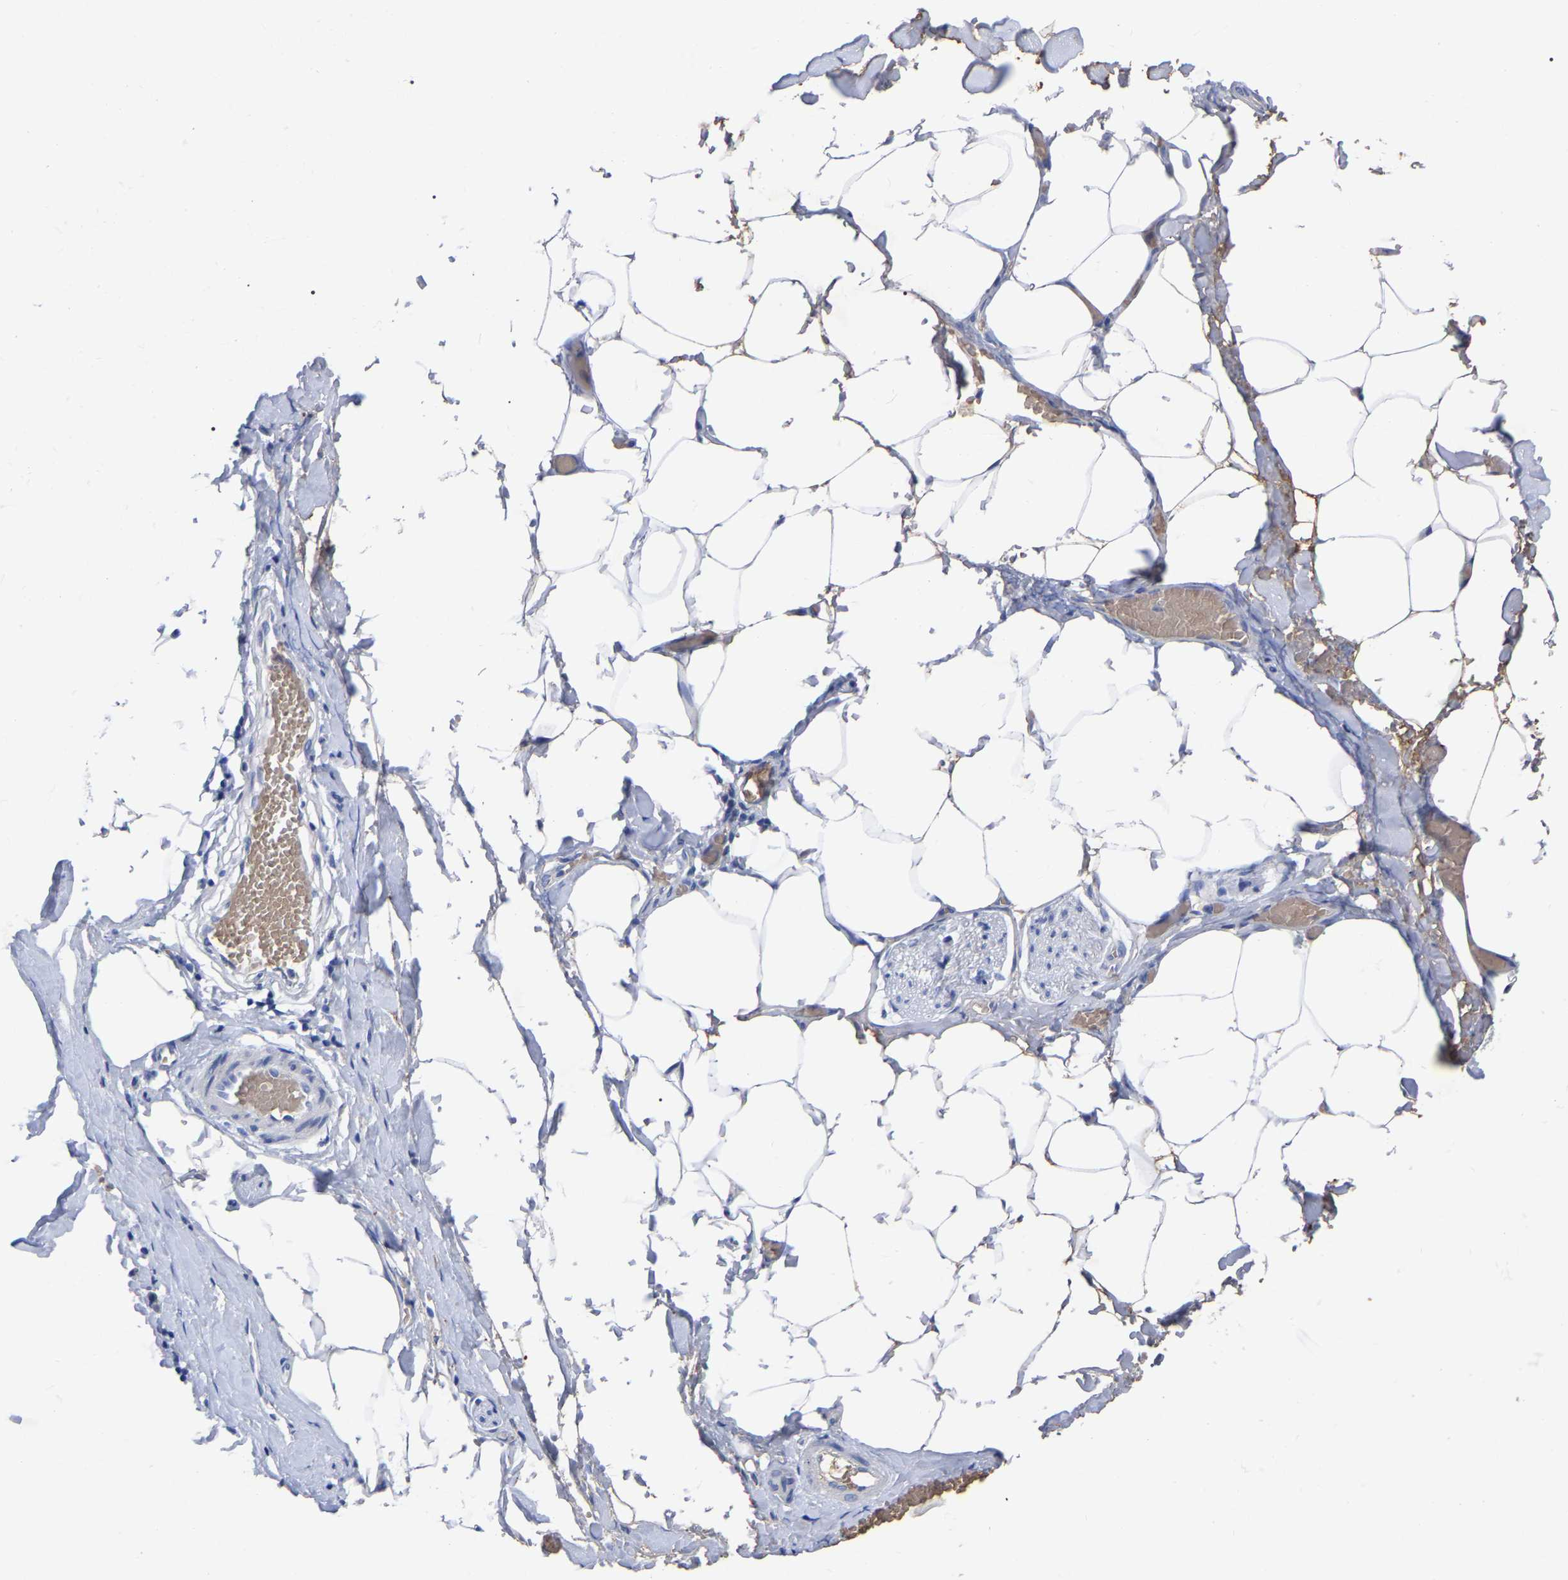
{"staining": {"intensity": "negative", "quantity": "none", "location": "none"}, "tissue": "adipose tissue", "cell_type": "Adipocytes", "image_type": "normal", "snomed": [{"axis": "morphology", "description": "Normal tissue, NOS"}, {"axis": "morphology", "description": "Adenocarcinoma, NOS"}, {"axis": "topography", "description": "Colon"}, {"axis": "topography", "description": "Peripheral nerve tissue"}], "caption": "Adipocytes show no significant expression in normal adipose tissue. (DAB (3,3'-diaminobenzidine) IHC with hematoxylin counter stain).", "gene": "GDF3", "patient": {"sex": "male", "age": 14}}